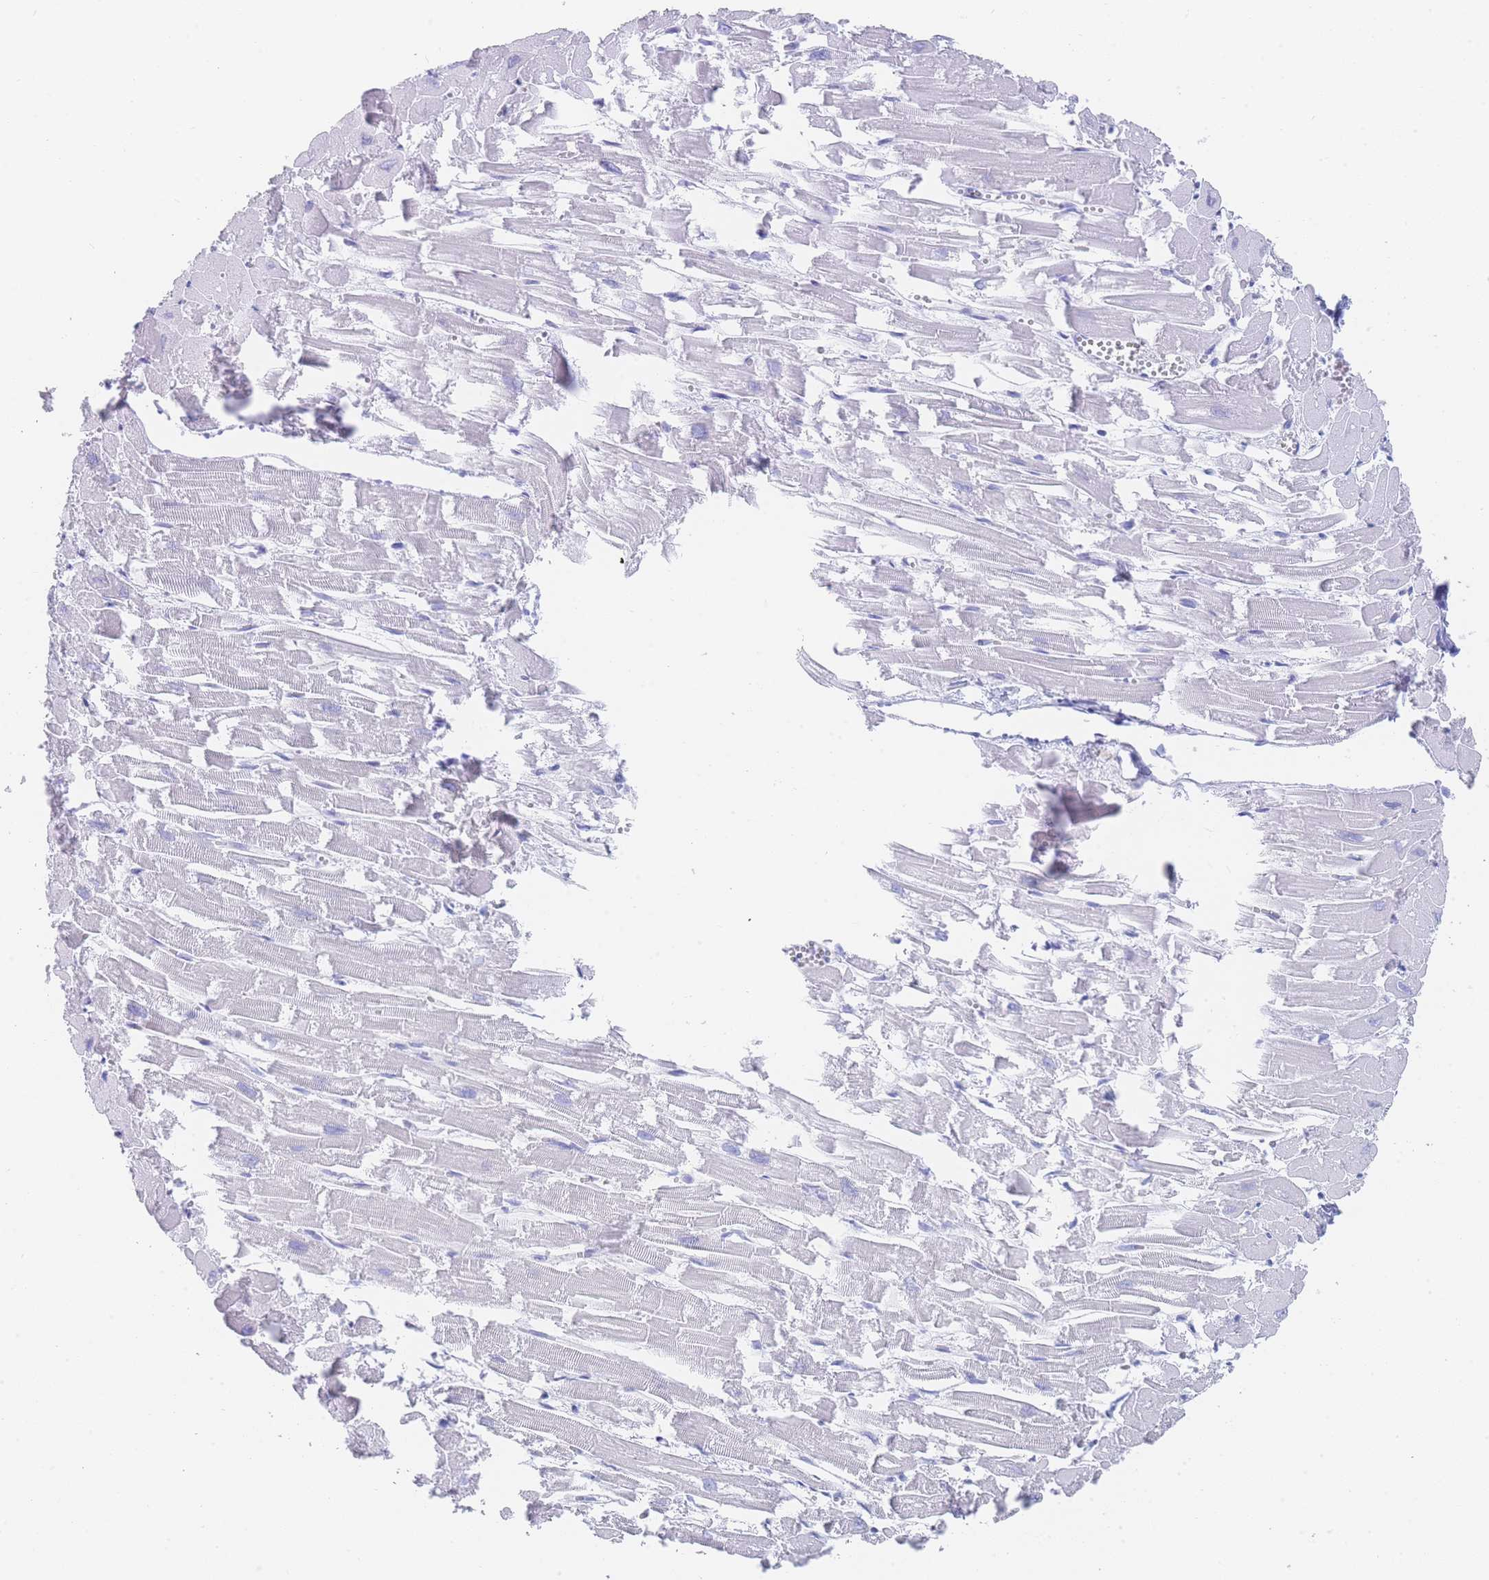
{"staining": {"intensity": "negative", "quantity": "none", "location": "none"}, "tissue": "heart muscle", "cell_type": "Cardiomyocytes", "image_type": "normal", "snomed": [{"axis": "morphology", "description": "Normal tissue, NOS"}, {"axis": "topography", "description": "Heart"}], "caption": "The immunohistochemistry histopathology image has no significant positivity in cardiomyocytes of heart muscle.", "gene": "LZTFL1", "patient": {"sex": "male", "age": 54}}